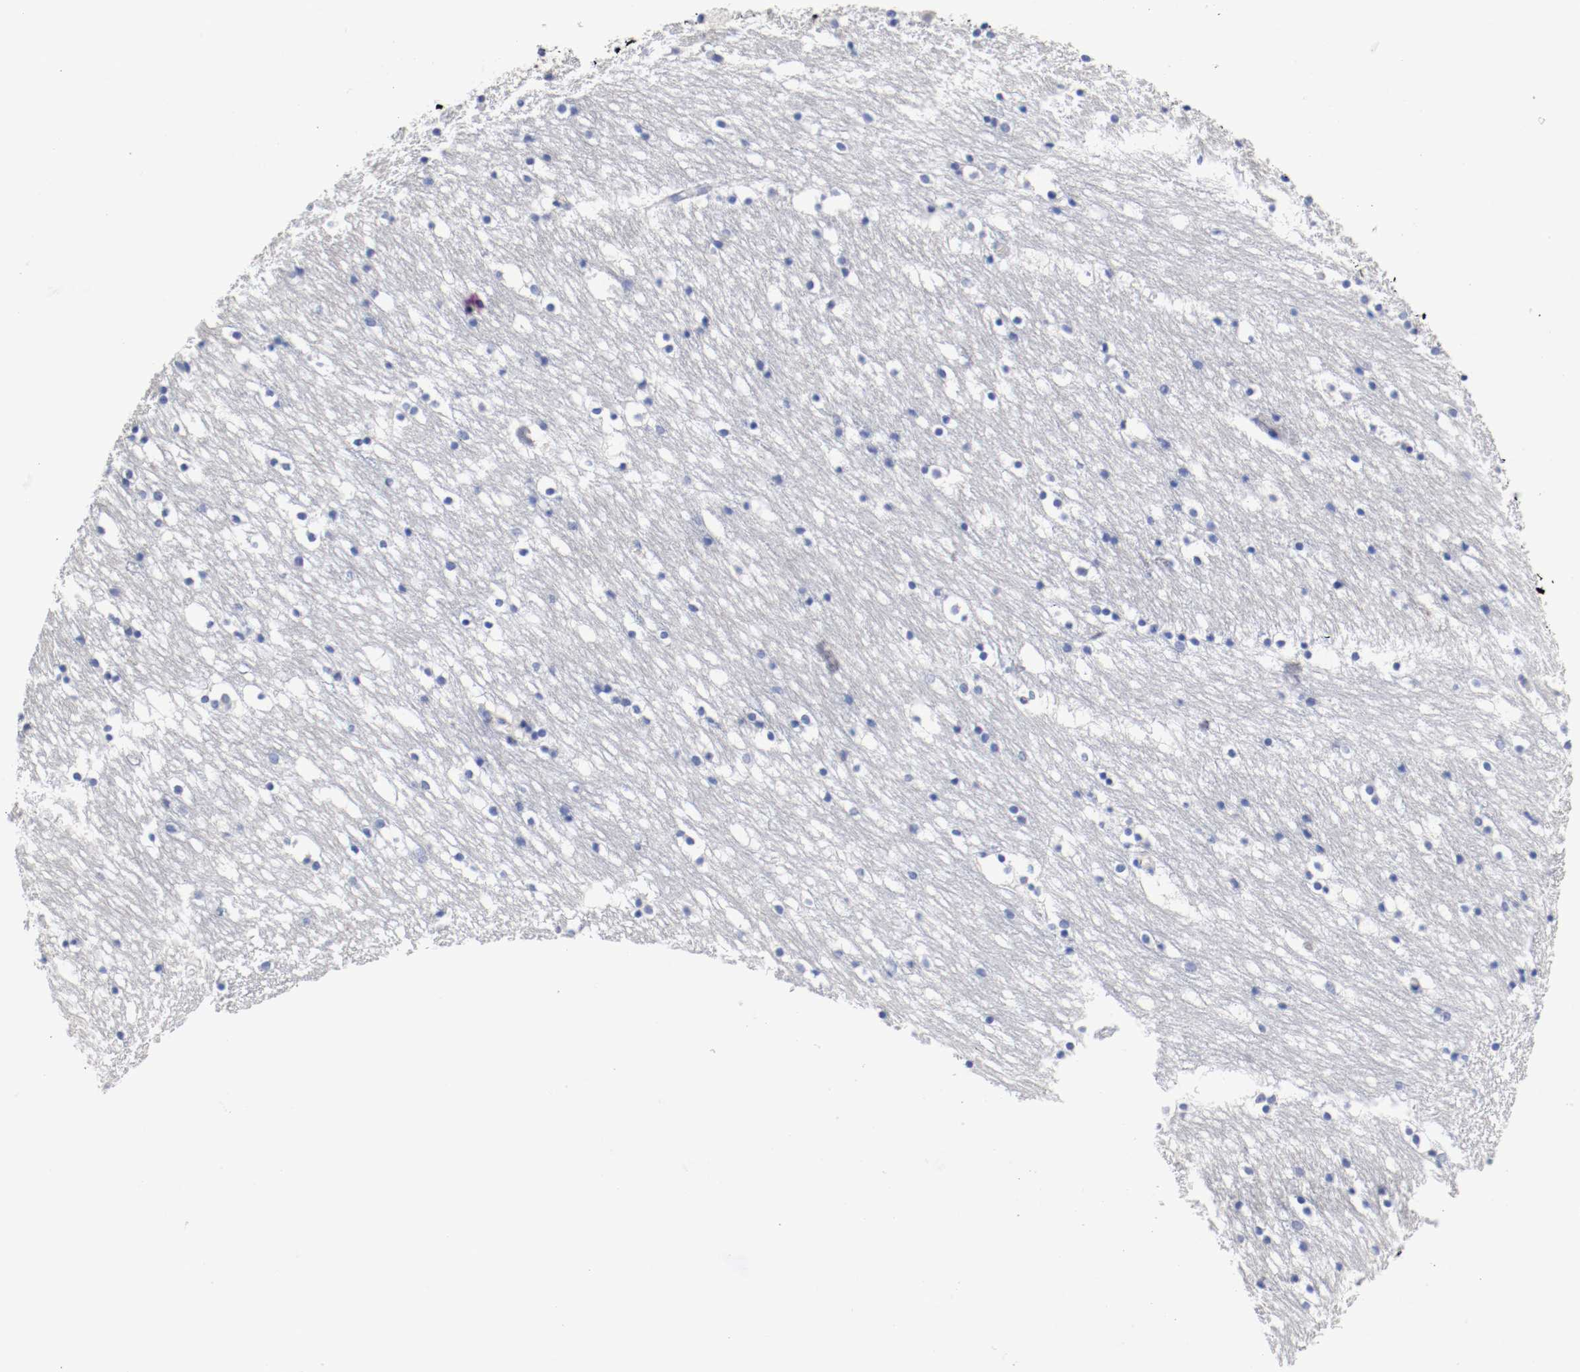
{"staining": {"intensity": "negative", "quantity": "none", "location": "none"}, "tissue": "caudate", "cell_type": "Glial cells", "image_type": "normal", "snomed": [{"axis": "morphology", "description": "Normal tissue, NOS"}, {"axis": "topography", "description": "Lateral ventricle wall"}], "caption": "IHC image of unremarkable caudate: human caudate stained with DAB reveals no significant protein positivity in glial cells.", "gene": "FGFBP1", "patient": {"sex": "male", "age": 45}}